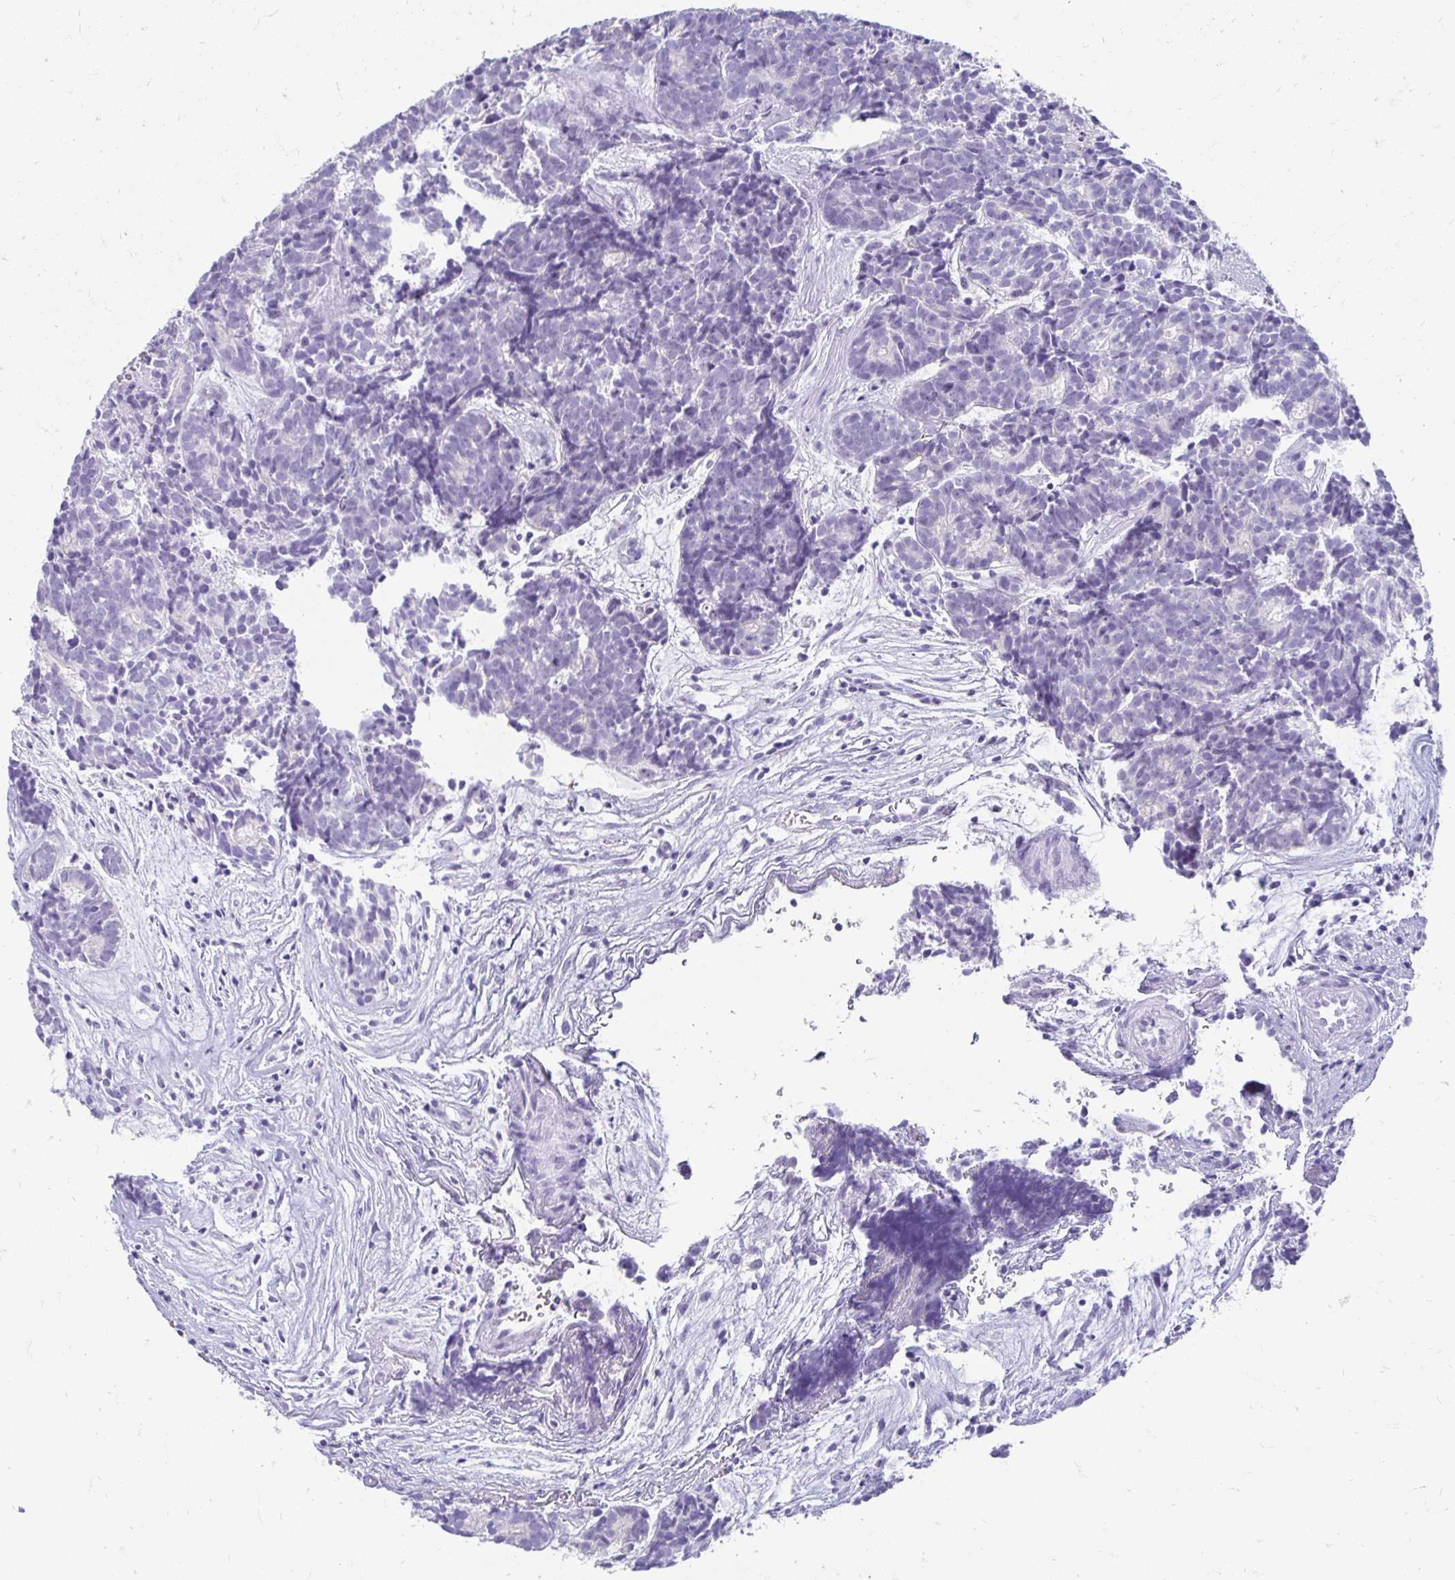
{"staining": {"intensity": "negative", "quantity": "none", "location": "none"}, "tissue": "head and neck cancer", "cell_type": "Tumor cells", "image_type": "cancer", "snomed": [{"axis": "morphology", "description": "Adenocarcinoma, NOS"}, {"axis": "topography", "description": "Head-Neck"}], "caption": "High power microscopy photomicrograph of an immunohistochemistry (IHC) micrograph of head and neck cancer (adenocarcinoma), revealing no significant positivity in tumor cells.", "gene": "CST6", "patient": {"sex": "female", "age": 81}}